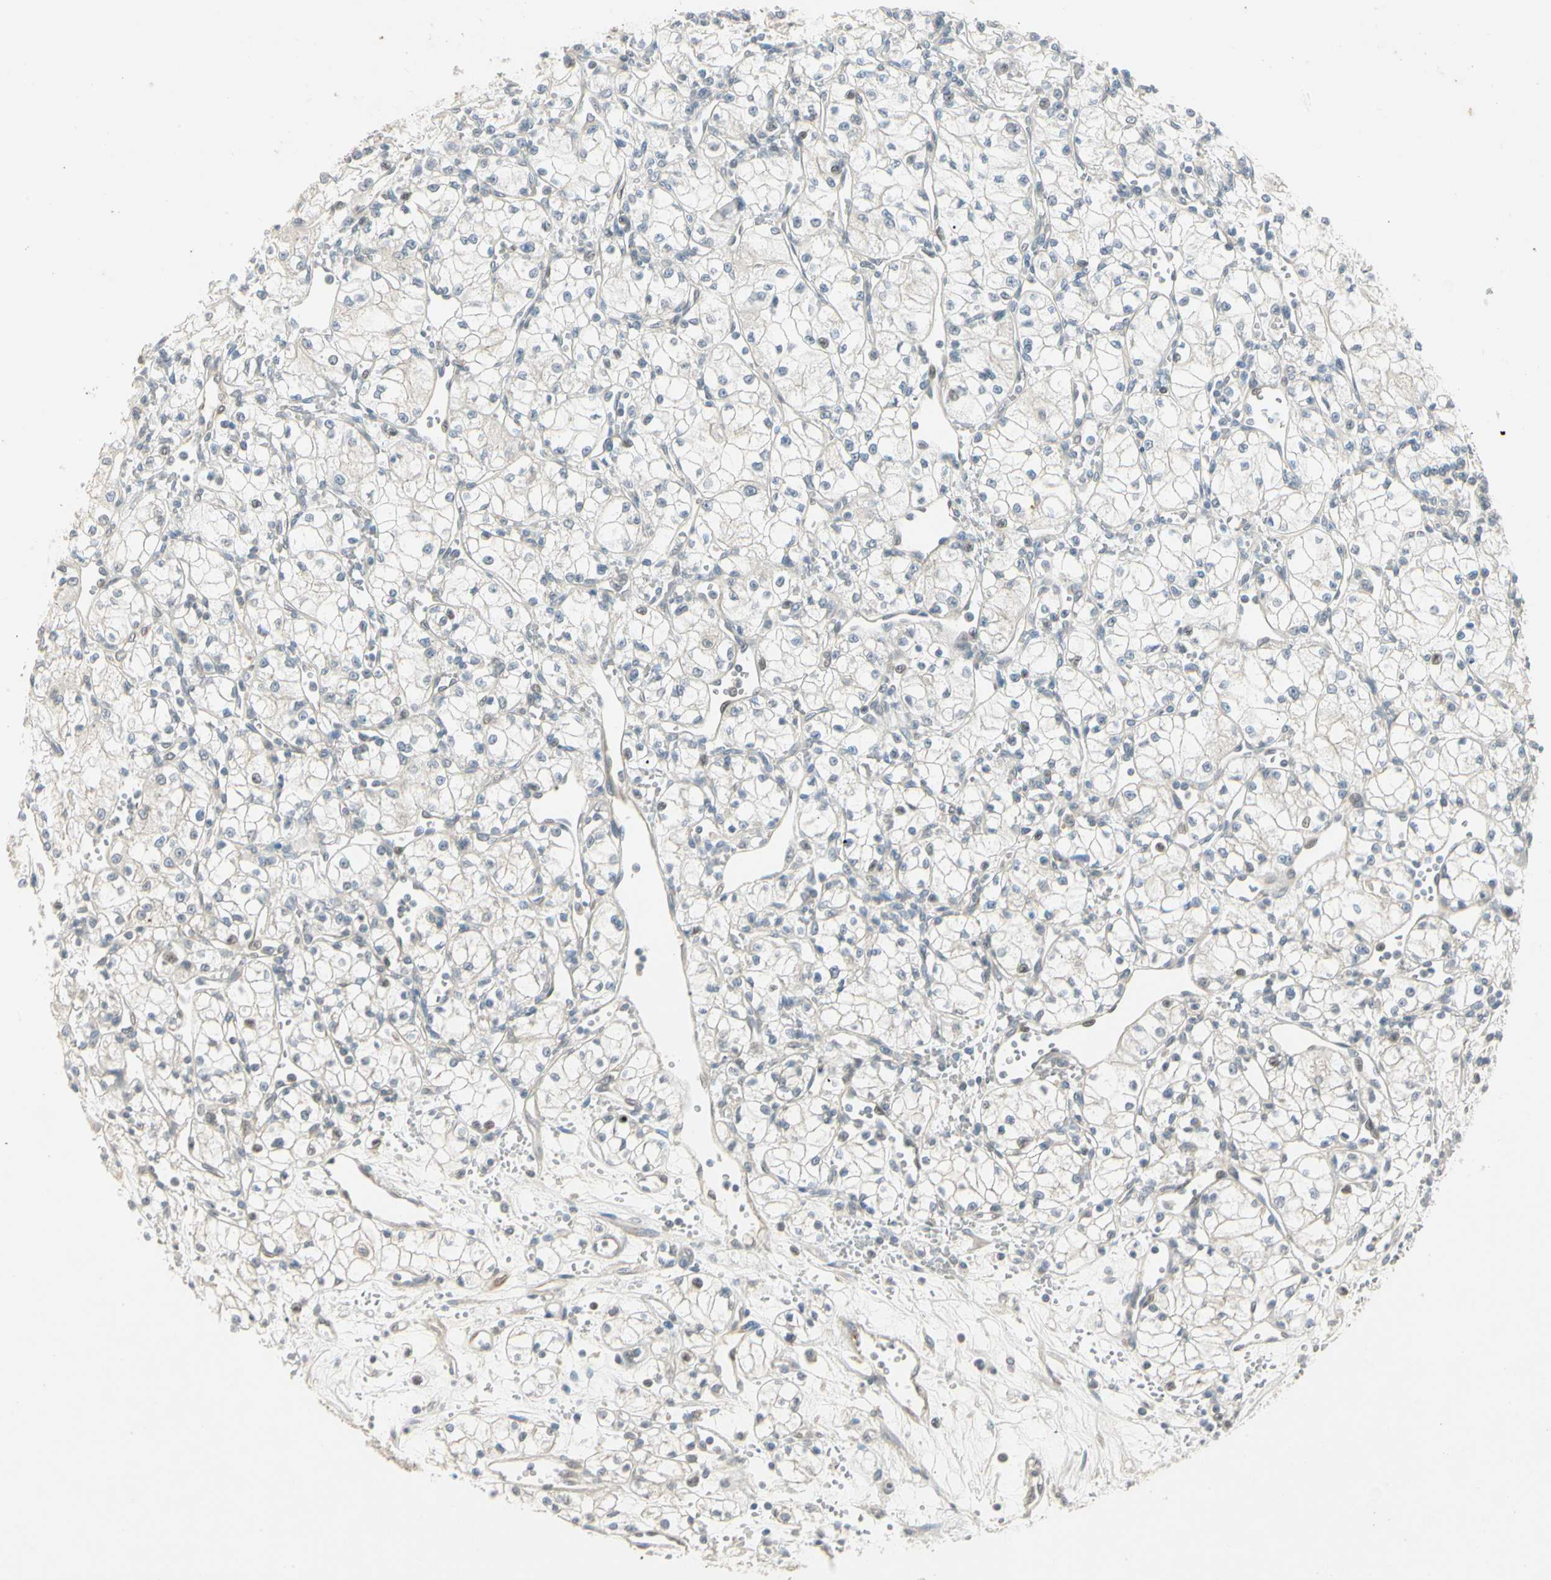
{"staining": {"intensity": "negative", "quantity": "none", "location": "none"}, "tissue": "renal cancer", "cell_type": "Tumor cells", "image_type": "cancer", "snomed": [{"axis": "morphology", "description": "Normal tissue, NOS"}, {"axis": "morphology", "description": "Adenocarcinoma, NOS"}, {"axis": "topography", "description": "Kidney"}], "caption": "High magnification brightfield microscopy of renal cancer (adenocarcinoma) stained with DAB (3,3'-diaminobenzidine) (brown) and counterstained with hematoxylin (blue): tumor cells show no significant expression.", "gene": "PCDHB15", "patient": {"sex": "male", "age": 59}}